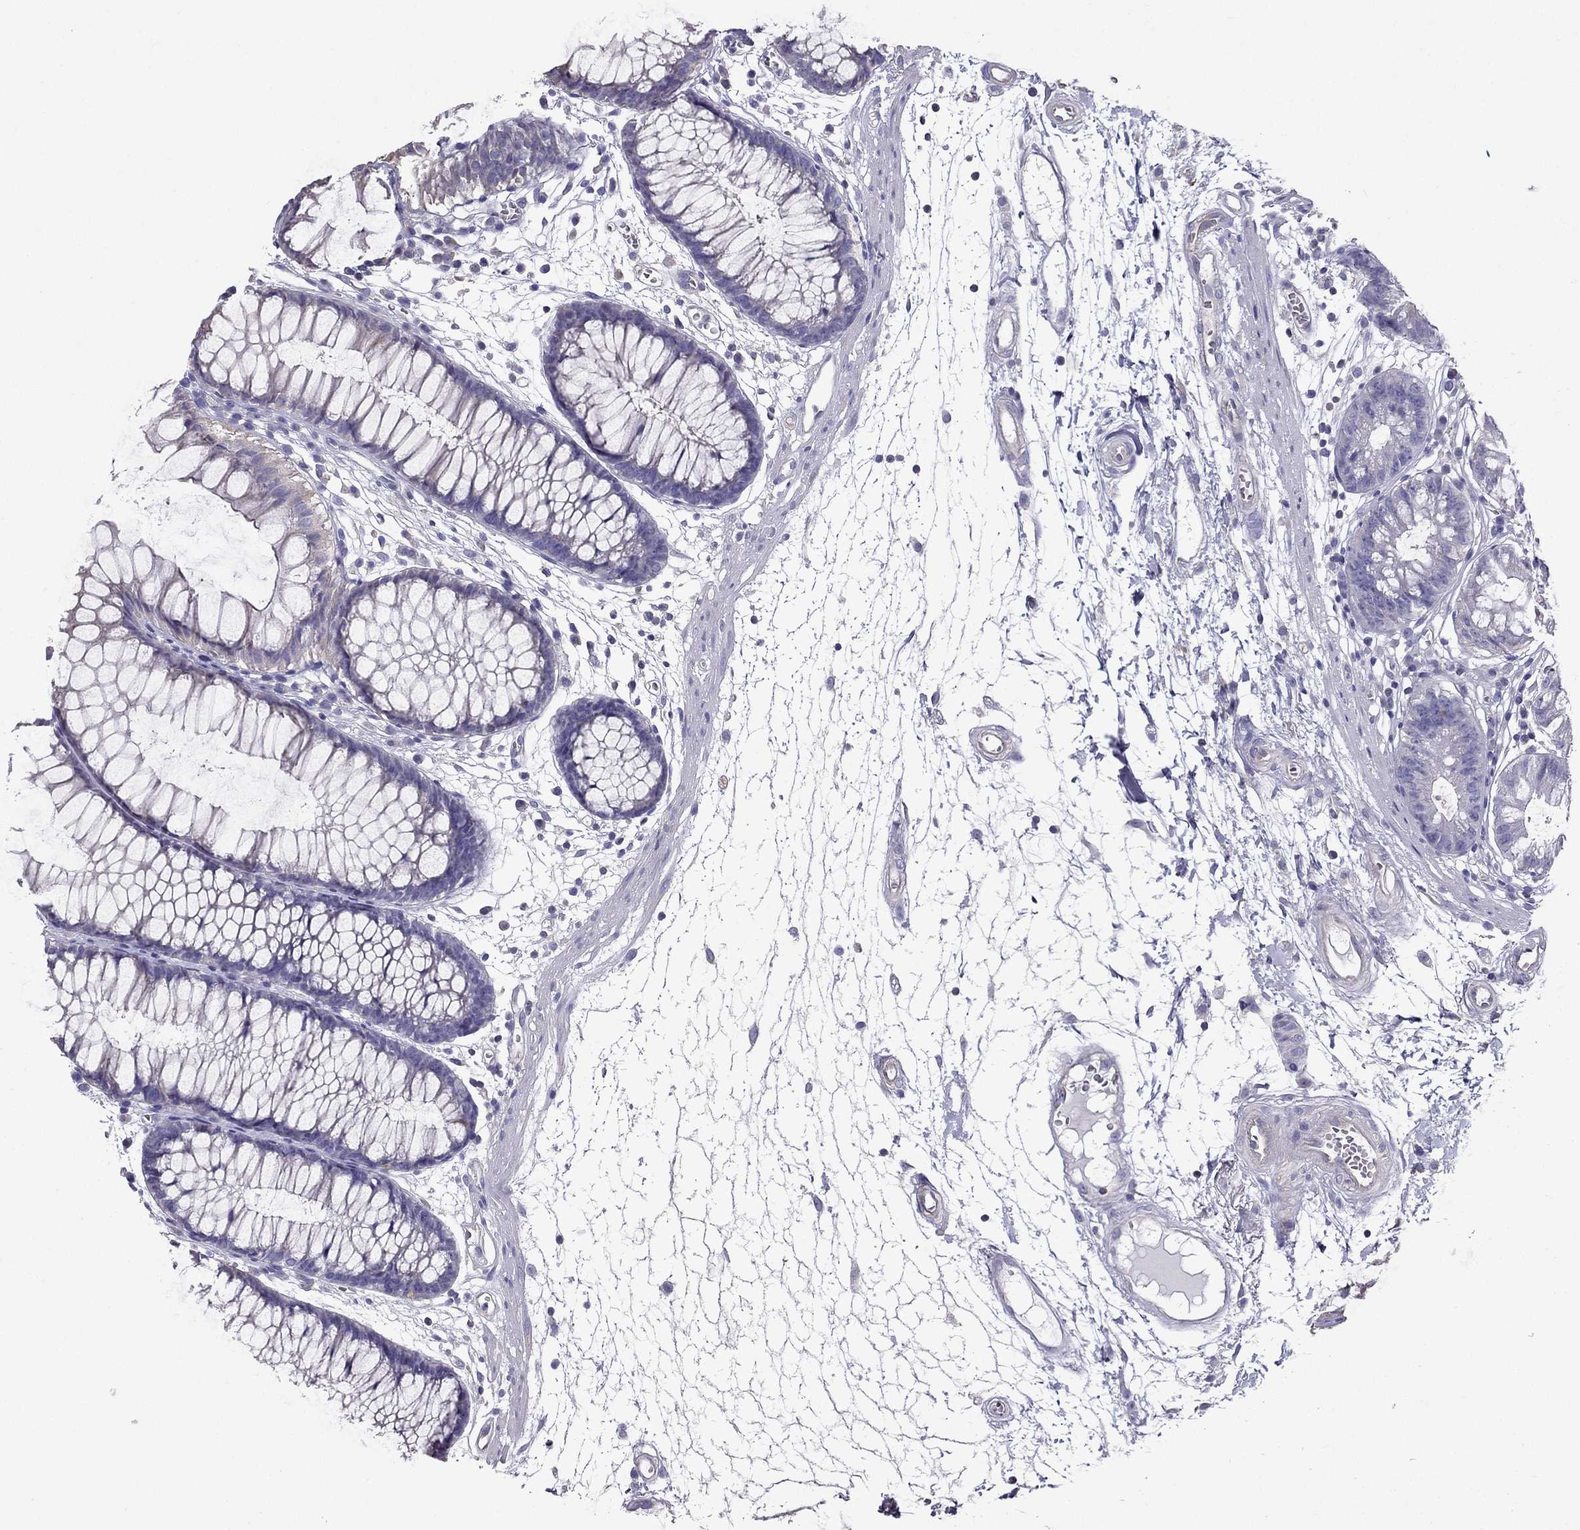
{"staining": {"intensity": "negative", "quantity": "none", "location": "none"}, "tissue": "colon", "cell_type": "Endothelial cells", "image_type": "normal", "snomed": [{"axis": "morphology", "description": "Normal tissue, NOS"}, {"axis": "morphology", "description": "Adenocarcinoma, NOS"}, {"axis": "topography", "description": "Colon"}], "caption": "An IHC histopathology image of normal colon is shown. There is no staining in endothelial cells of colon.", "gene": "AAK1", "patient": {"sex": "male", "age": 65}}